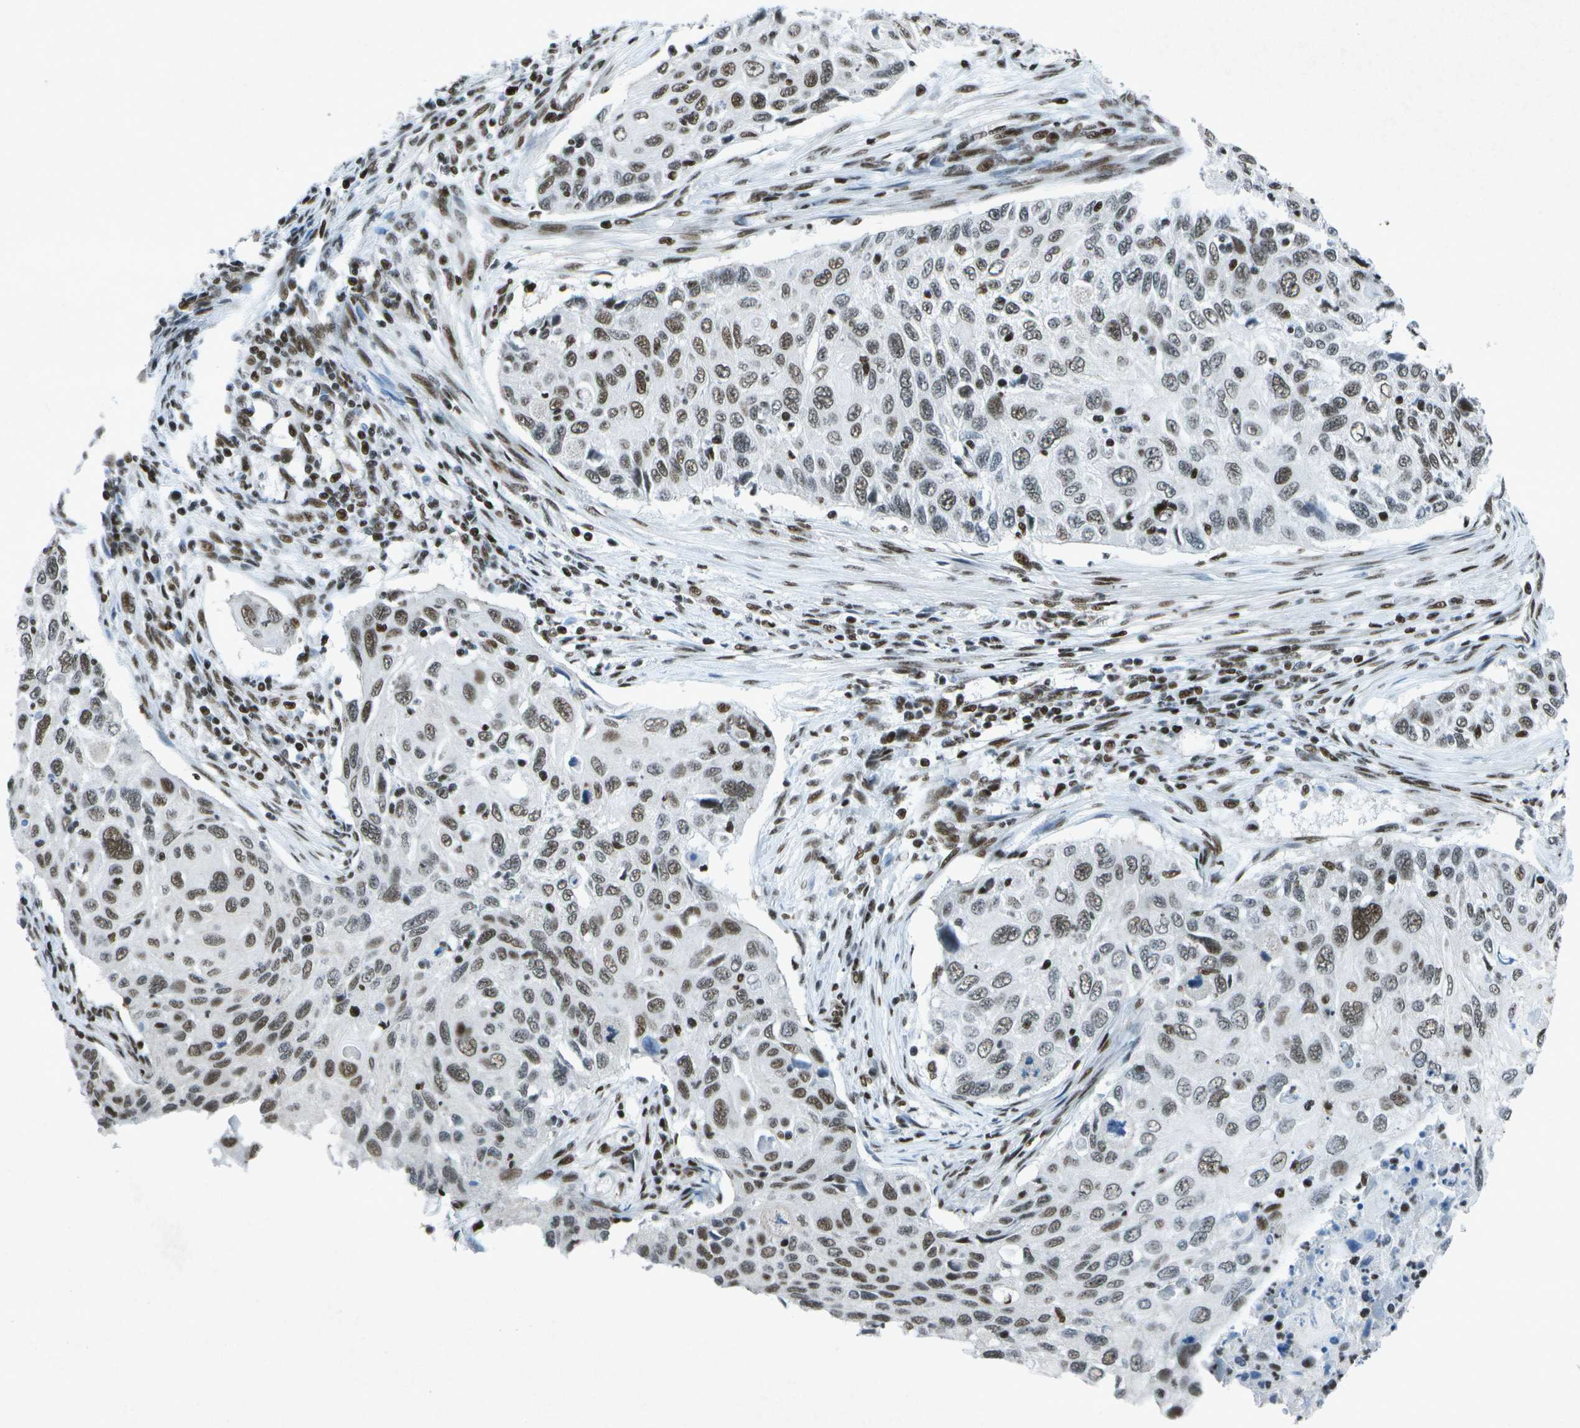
{"staining": {"intensity": "moderate", "quantity": ">75%", "location": "nuclear"}, "tissue": "cervical cancer", "cell_type": "Tumor cells", "image_type": "cancer", "snomed": [{"axis": "morphology", "description": "Squamous cell carcinoma, NOS"}, {"axis": "topography", "description": "Cervix"}], "caption": "IHC of cervical cancer (squamous cell carcinoma) exhibits medium levels of moderate nuclear expression in about >75% of tumor cells. (DAB IHC with brightfield microscopy, high magnification).", "gene": "MTA2", "patient": {"sex": "female", "age": 70}}